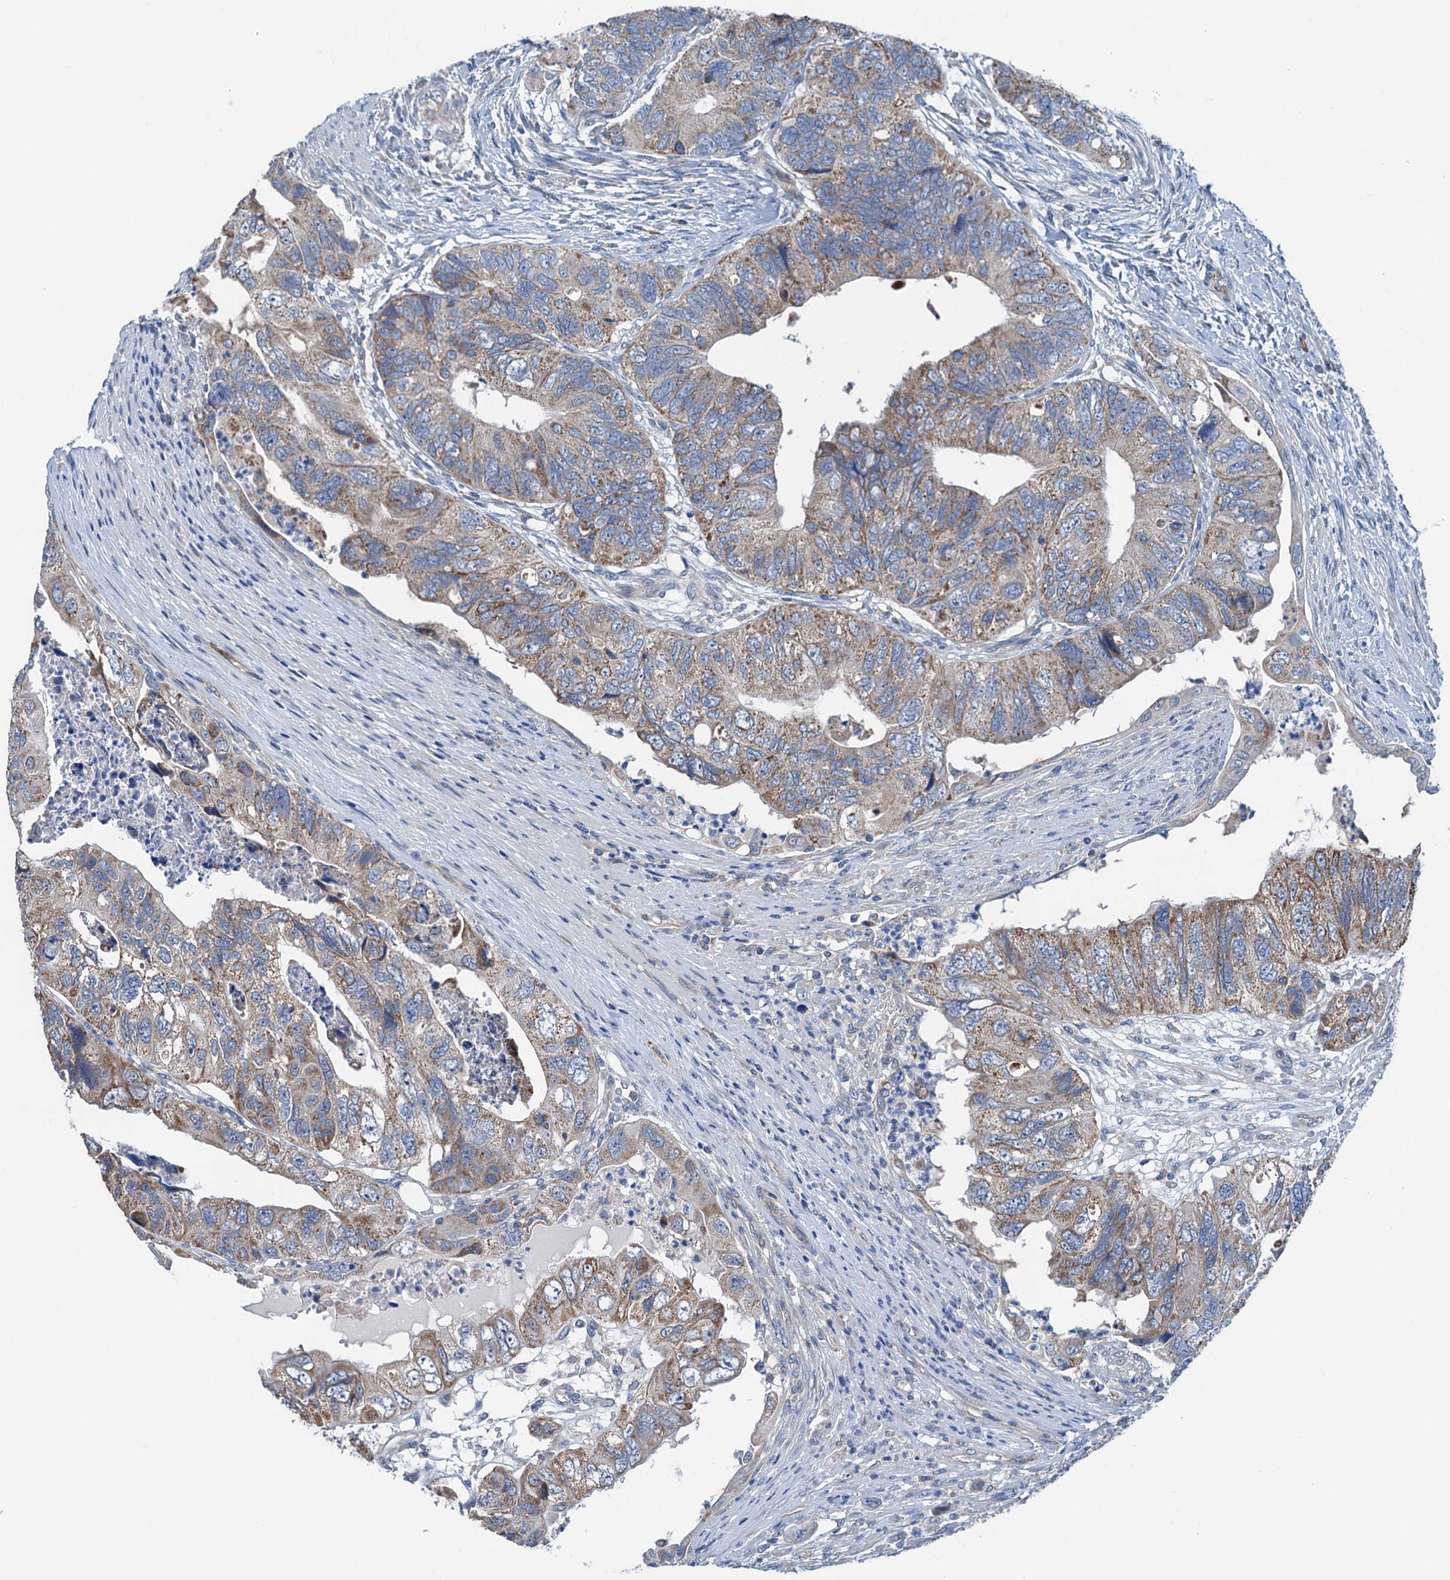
{"staining": {"intensity": "moderate", "quantity": ">75%", "location": "cytoplasmic/membranous"}, "tissue": "colorectal cancer", "cell_type": "Tumor cells", "image_type": "cancer", "snomed": [{"axis": "morphology", "description": "Adenocarcinoma, NOS"}, {"axis": "topography", "description": "Rectum"}], "caption": "Brown immunohistochemical staining in colorectal cancer demonstrates moderate cytoplasmic/membranous positivity in about >75% of tumor cells. Immunohistochemistry (ihc) stains the protein of interest in brown and the nuclei are stained blue.", "gene": "ELAC1", "patient": {"sex": "male", "age": 63}}